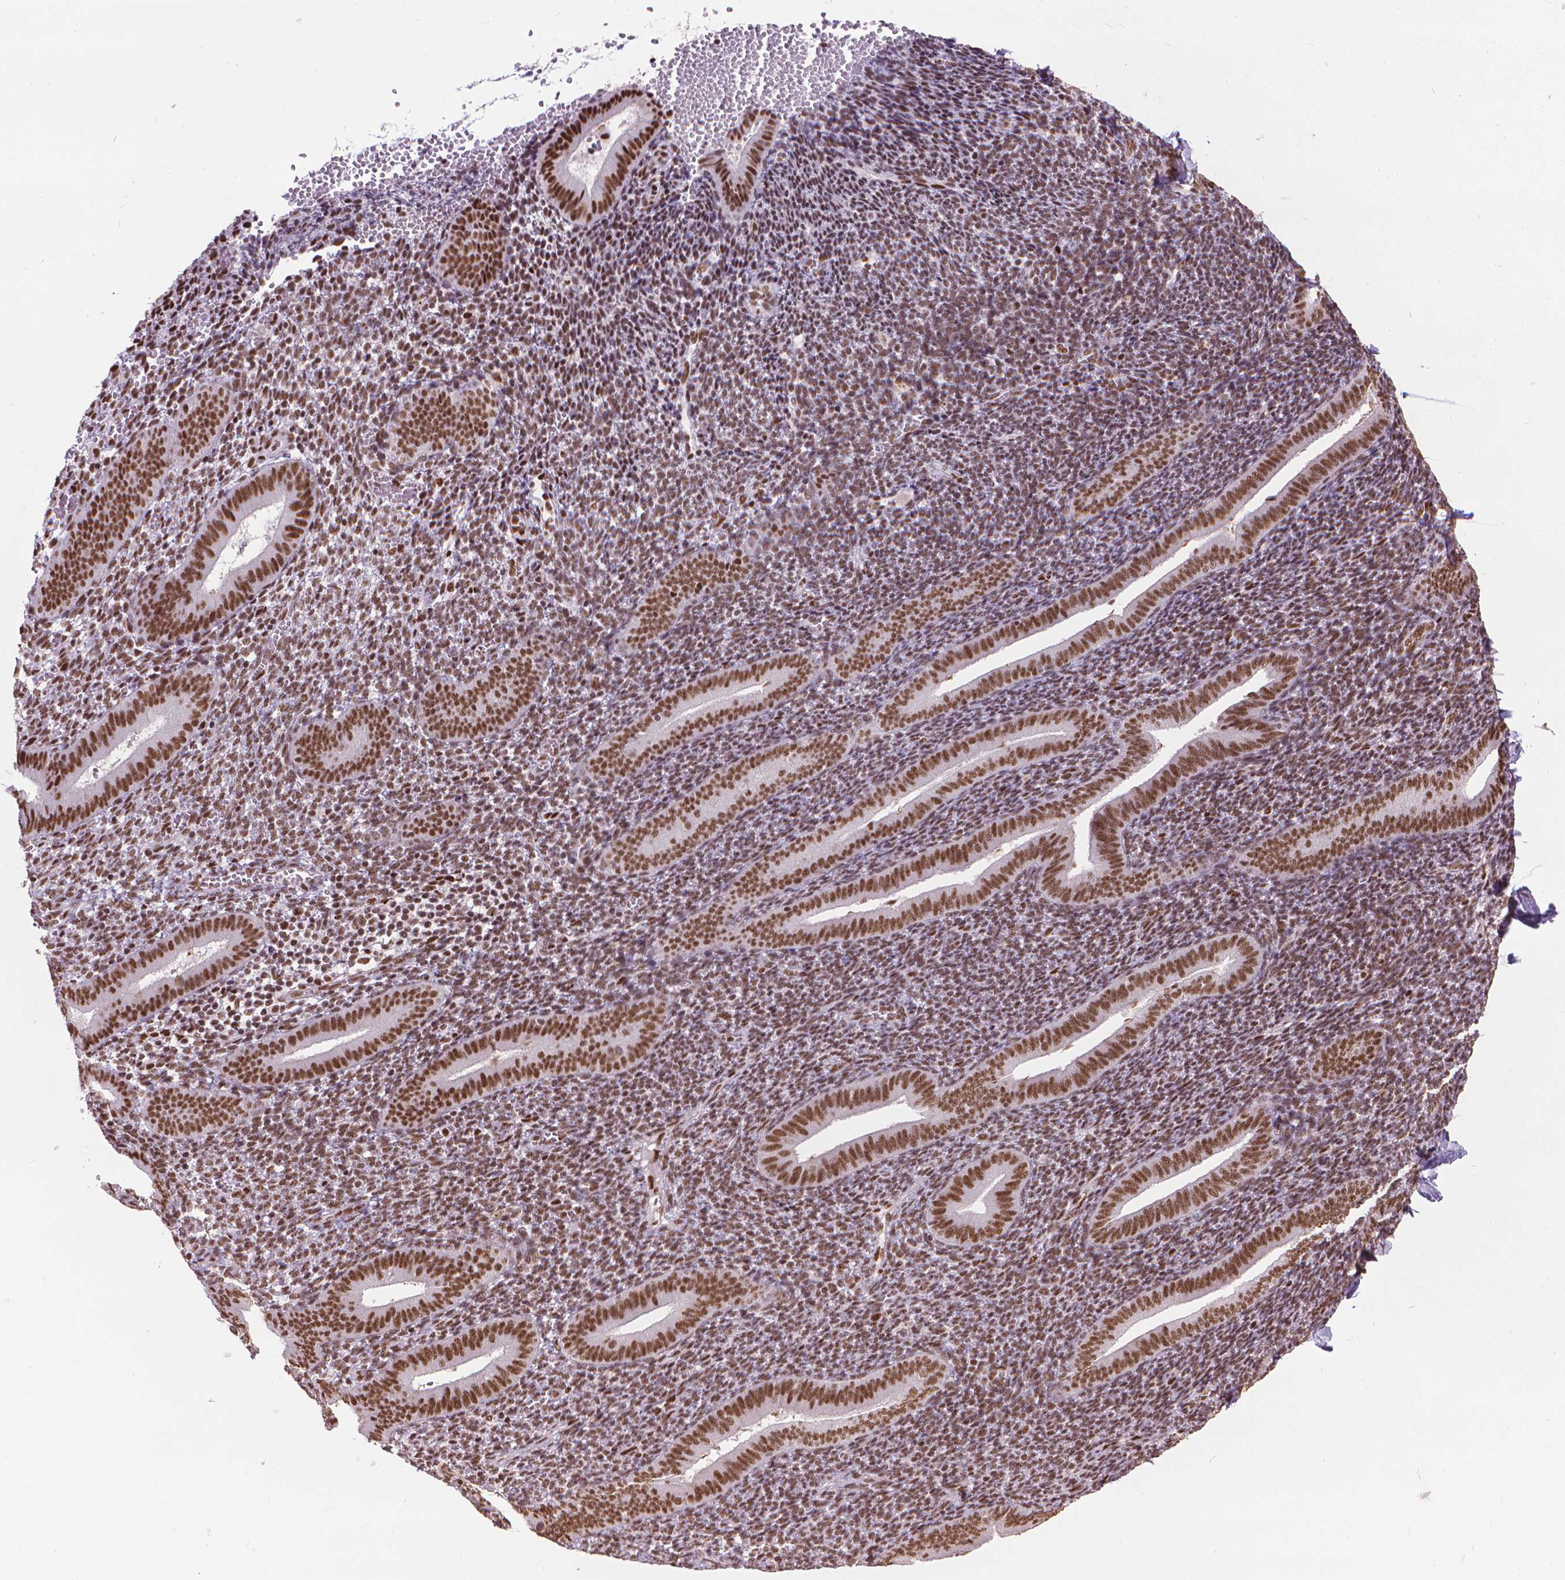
{"staining": {"intensity": "moderate", "quantity": "25%-75%", "location": "nuclear"}, "tissue": "endometrium", "cell_type": "Cells in endometrial stroma", "image_type": "normal", "snomed": [{"axis": "morphology", "description": "Normal tissue, NOS"}, {"axis": "topography", "description": "Endometrium"}], "caption": "Immunohistochemistry of normal endometrium demonstrates medium levels of moderate nuclear positivity in approximately 25%-75% of cells in endometrial stroma.", "gene": "AKAP8", "patient": {"sex": "female", "age": 25}}